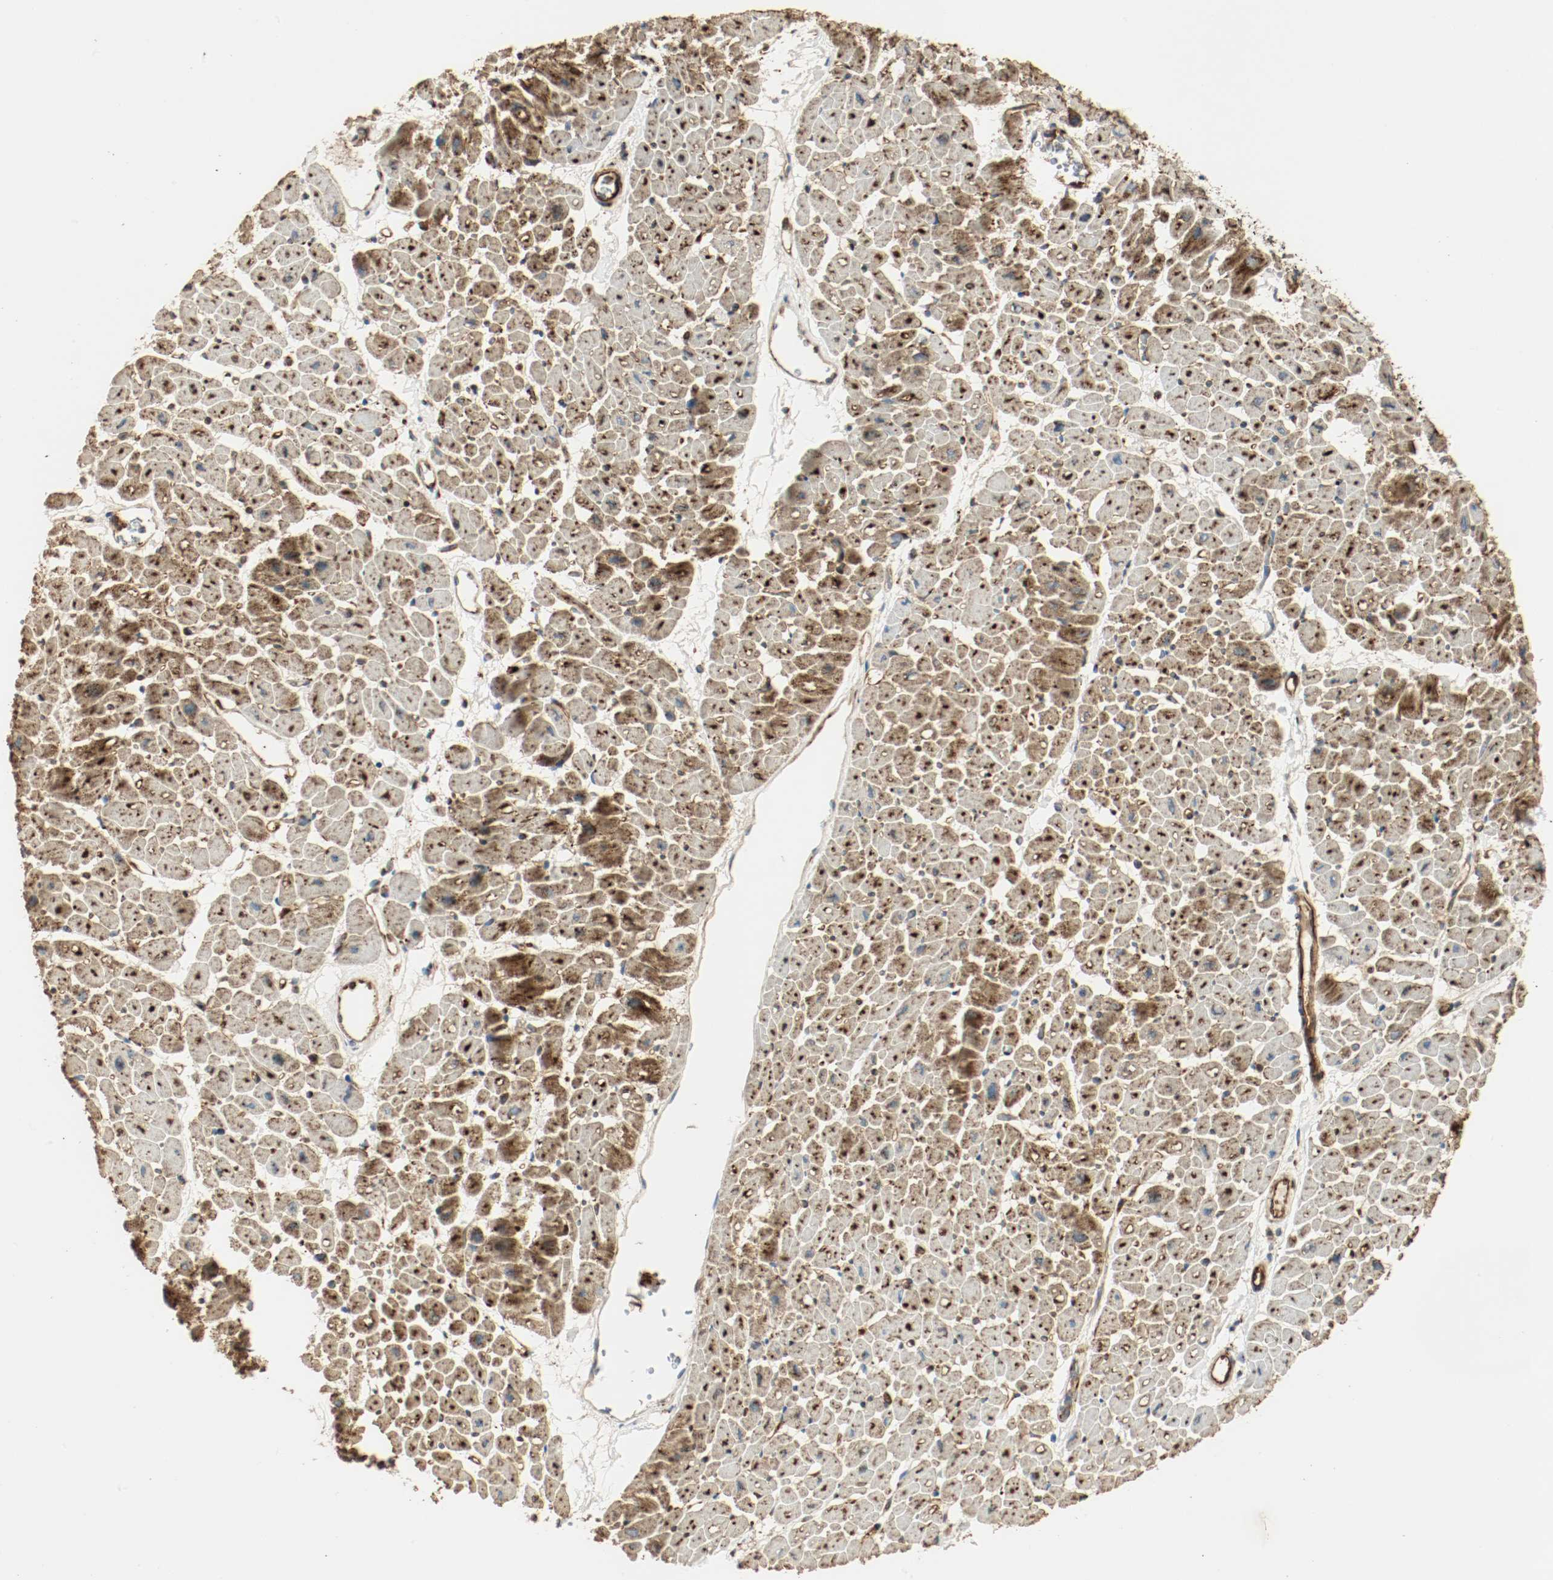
{"staining": {"intensity": "strong", "quantity": ">75%", "location": "cytoplasmic/membranous"}, "tissue": "heart muscle", "cell_type": "Cardiomyocytes", "image_type": "normal", "snomed": [{"axis": "morphology", "description": "Normal tissue, NOS"}, {"axis": "topography", "description": "Heart"}], "caption": "Brown immunohistochemical staining in normal heart muscle demonstrates strong cytoplasmic/membranous expression in about >75% of cardiomyocytes. The protein of interest is stained brown, and the nuclei are stained in blue (DAB (3,3'-diaminobenzidine) IHC with brightfield microscopy, high magnification).", "gene": "PLCG1", "patient": {"sex": "male", "age": 45}}